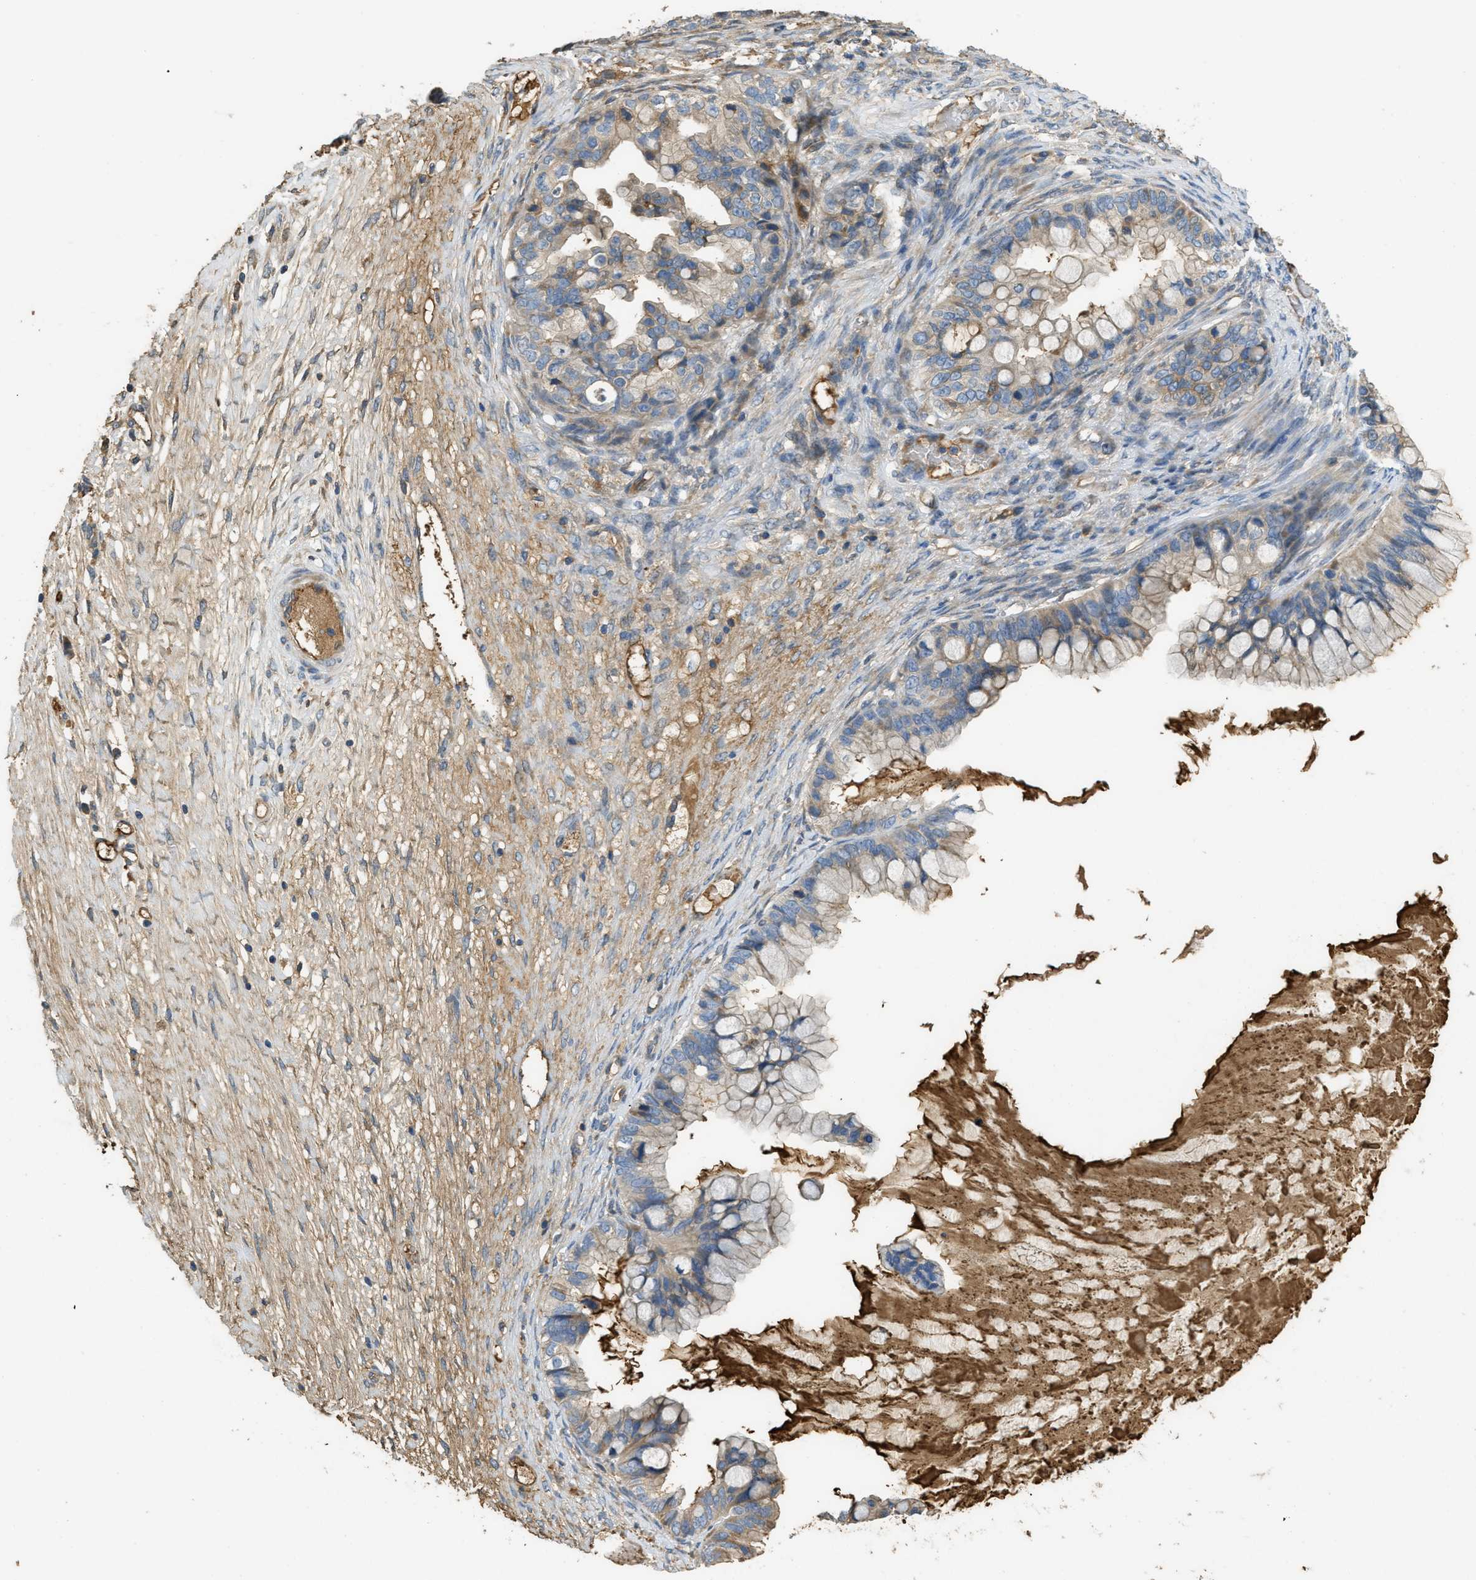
{"staining": {"intensity": "weak", "quantity": "<25%", "location": "cytoplasmic/membranous"}, "tissue": "ovarian cancer", "cell_type": "Tumor cells", "image_type": "cancer", "snomed": [{"axis": "morphology", "description": "Cystadenocarcinoma, mucinous, NOS"}, {"axis": "topography", "description": "Ovary"}], "caption": "Histopathology image shows no significant protein expression in tumor cells of ovarian mucinous cystadenocarcinoma.", "gene": "RIPK2", "patient": {"sex": "female", "age": 80}}